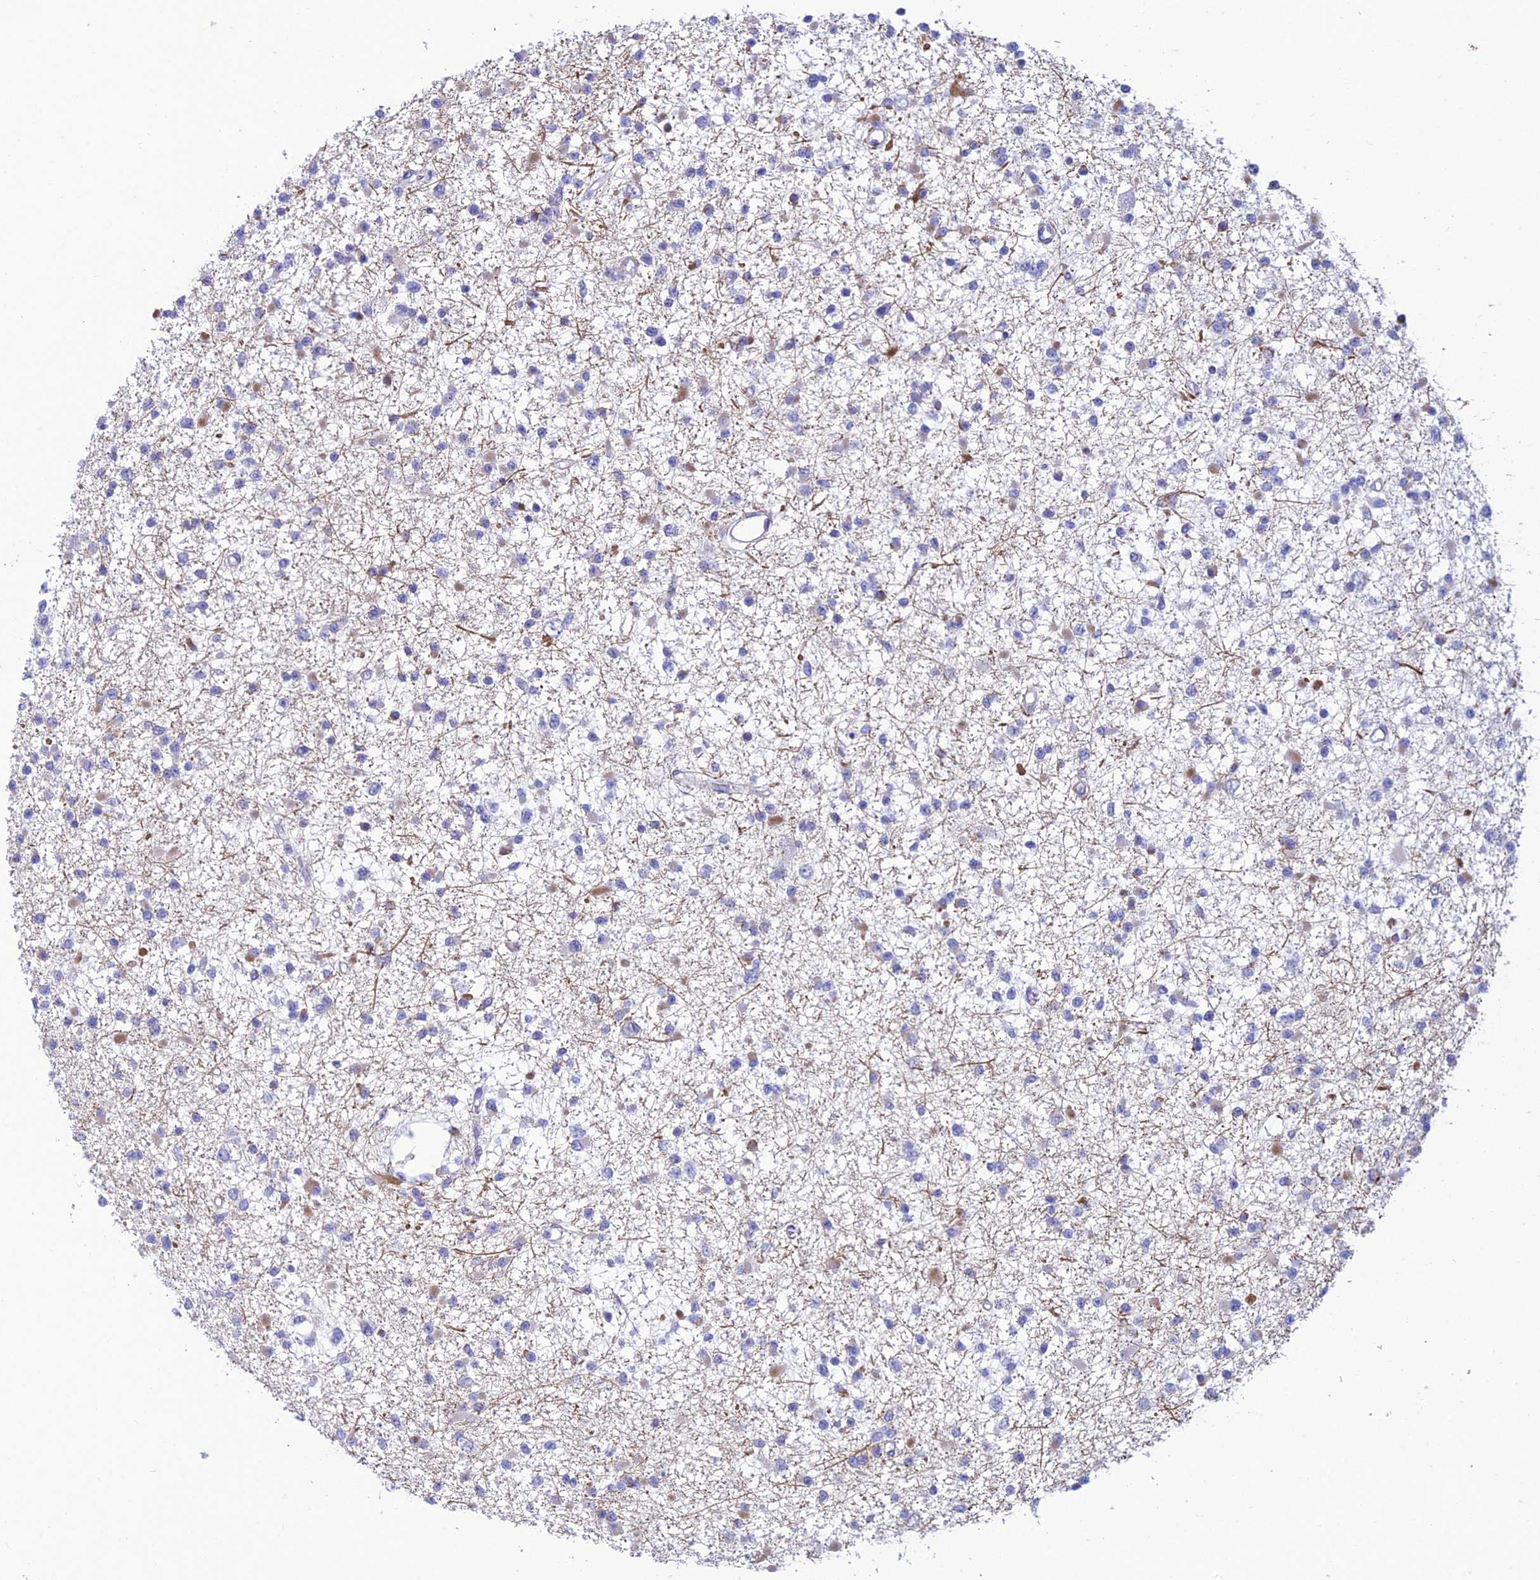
{"staining": {"intensity": "negative", "quantity": "none", "location": "none"}, "tissue": "glioma", "cell_type": "Tumor cells", "image_type": "cancer", "snomed": [{"axis": "morphology", "description": "Glioma, malignant, Low grade"}, {"axis": "topography", "description": "Brain"}], "caption": "The image shows no significant expression in tumor cells of malignant glioma (low-grade). (Immunohistochemistry, brightfield microscopy, high magnification).", "gene": "FAM76A", "patient": {"sex": "female", "age": 22}}